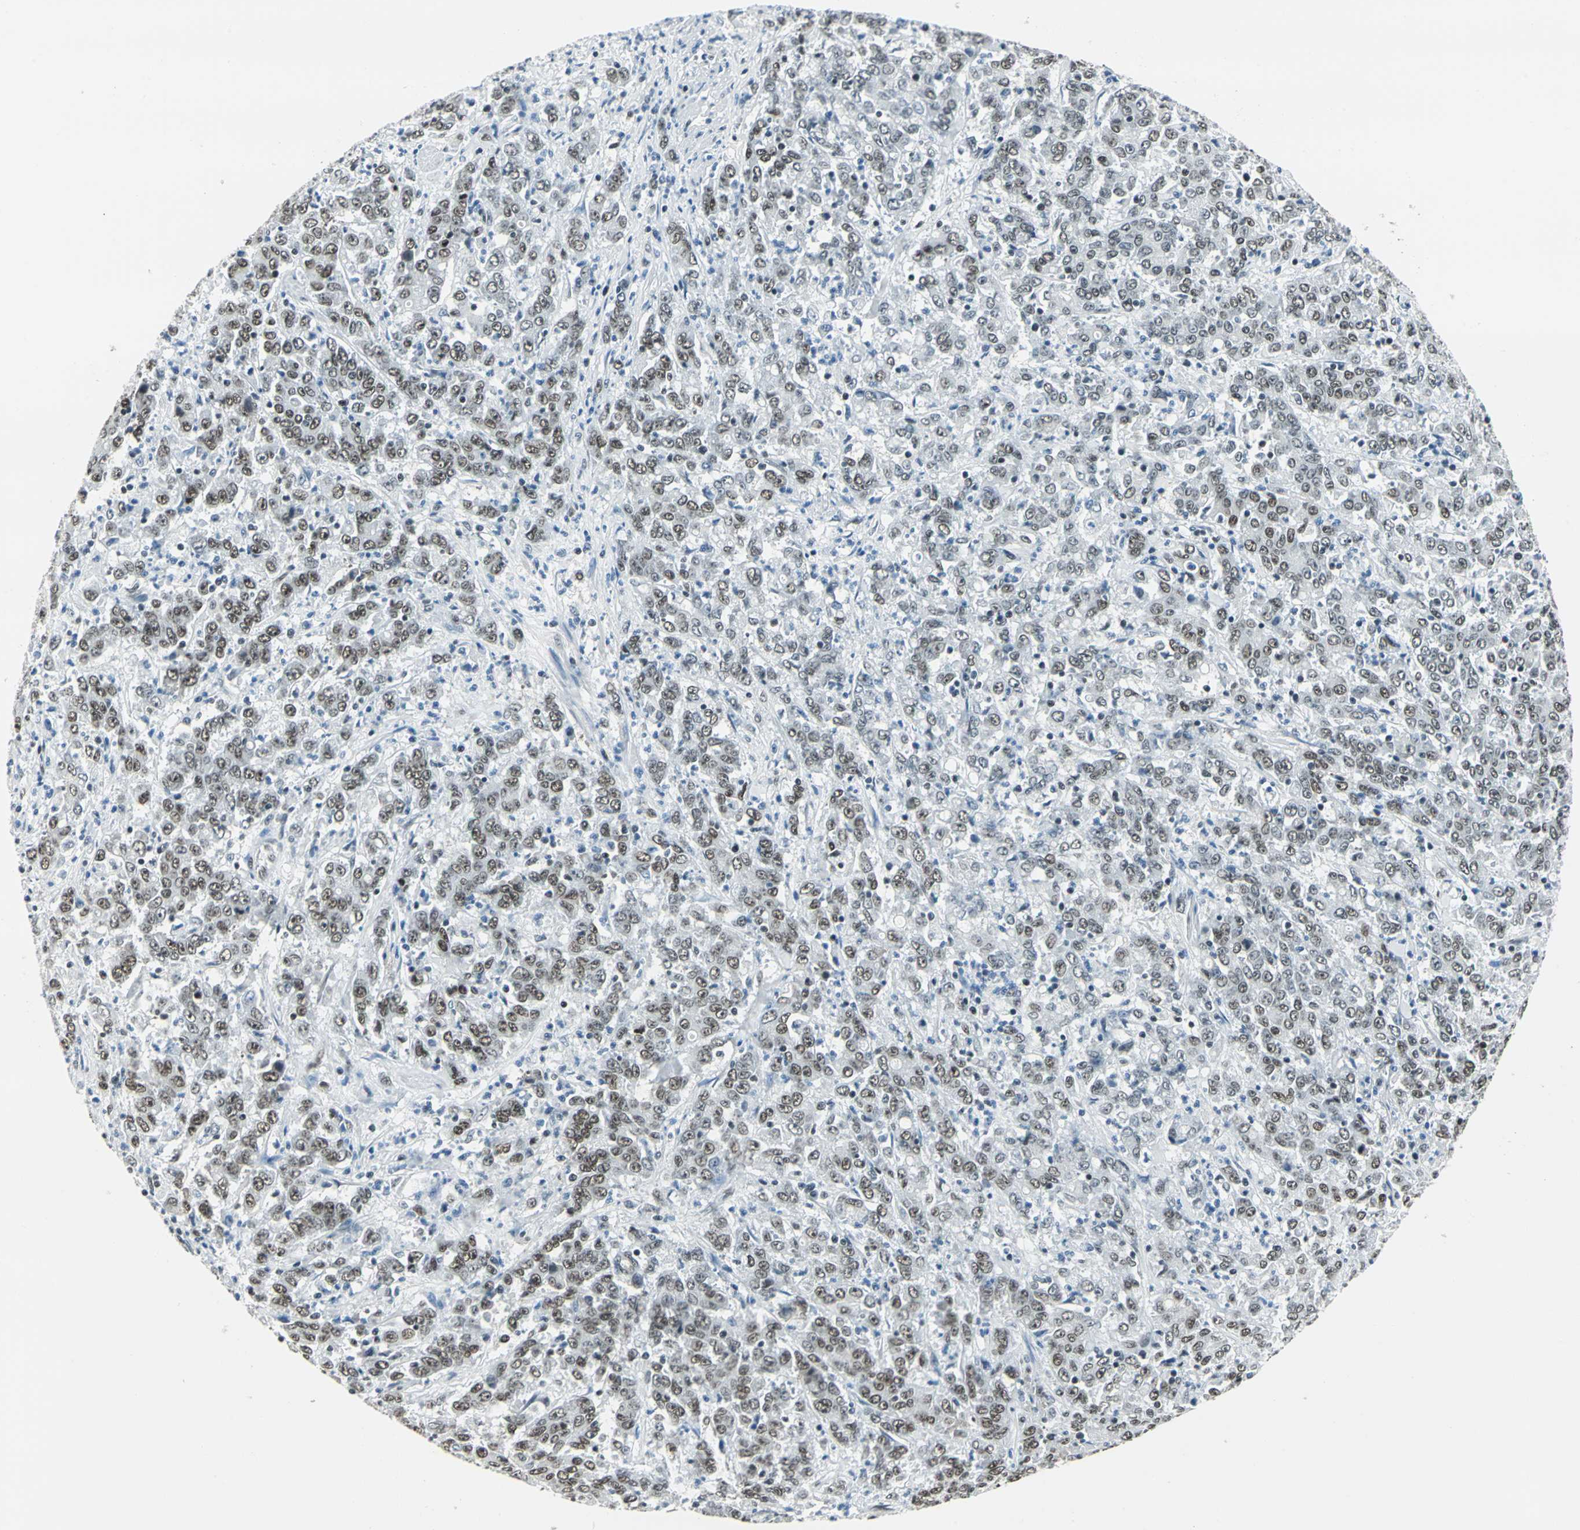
{"staining": {"intensity": "moderate", "quantity": ">75%", "location": "nuclear"}, "tissue": "stomach cancer", "cell_type": "Tumor cells", "image_type": "cancer", "snomed": [{"axis": "morphology", "description": "Adenocarcinoma, NOS"}, {"axis": "topography", "description": "Stomach, lower"}], "caption": "IHC of human stomach cancer (adenocarcinoma) shows medium levels of moderate nuclear positivity in about >75% of tumor cells. (Brightfield microscopy of DAB IHC at high magnification).", "gene": "ADNP", "patient": {"sex": "female", "age": 71}}